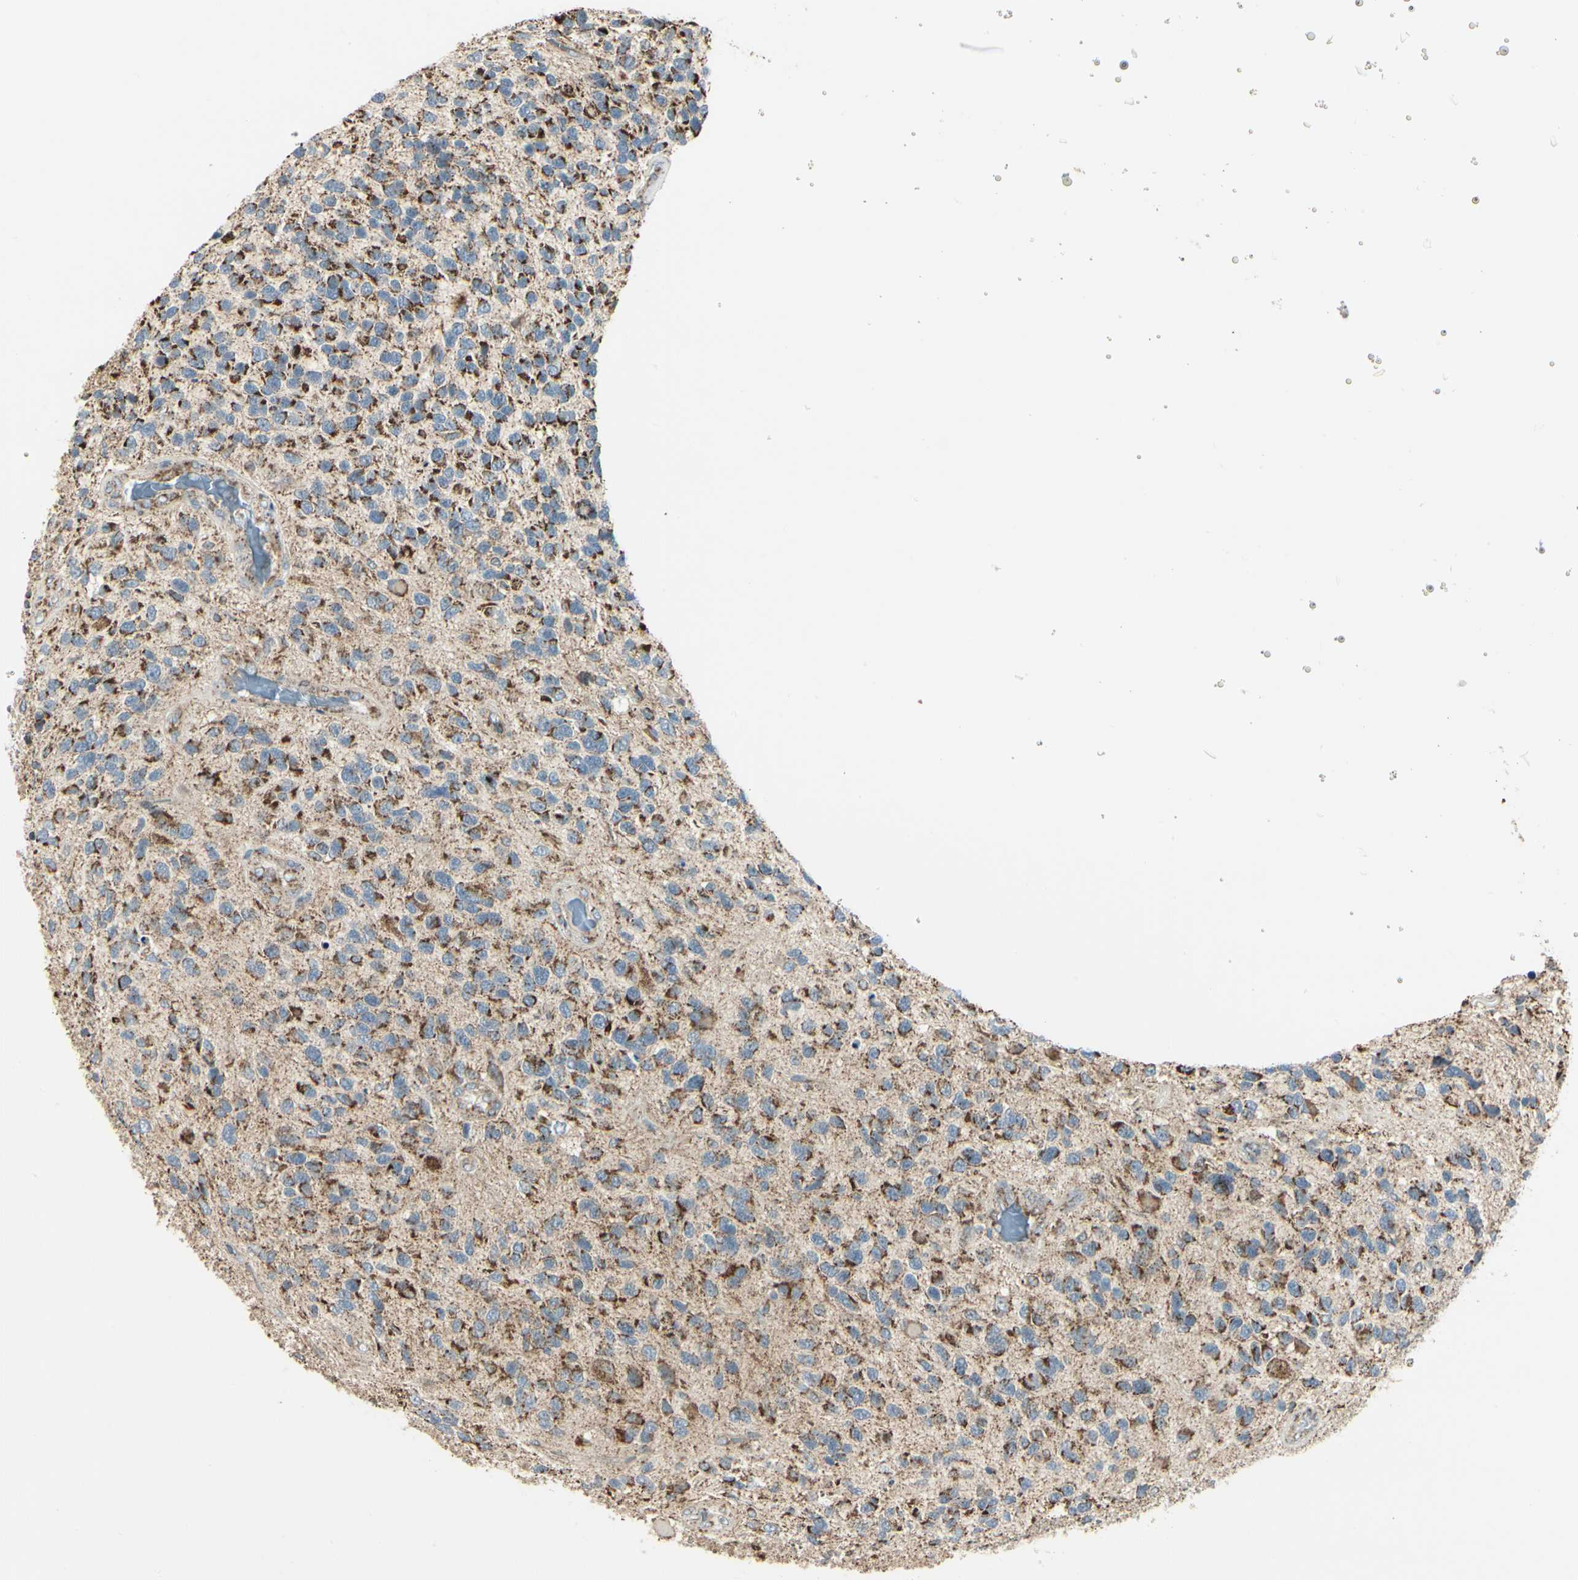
{"staining": {"intensity": "strong", "quantity": ">75%", "location": "cytoplasmic/membranous"}, "tissue": "glioma", "cell_type": "Tumor cells", "image_type": "cancer", "snomed": [{"axis": "morphology", "description": "Glioma, malignant, High grade"}, {"axis": "topography", "description": "Brain"}], "caption": "This photomicrograph displays IHC staining of glioma, with high strong cytoplasmic/membranous staining in approximately >75% of tumor cells.", "gene": "ANKS6", "patient": {"sex": "female", "age": 58}}